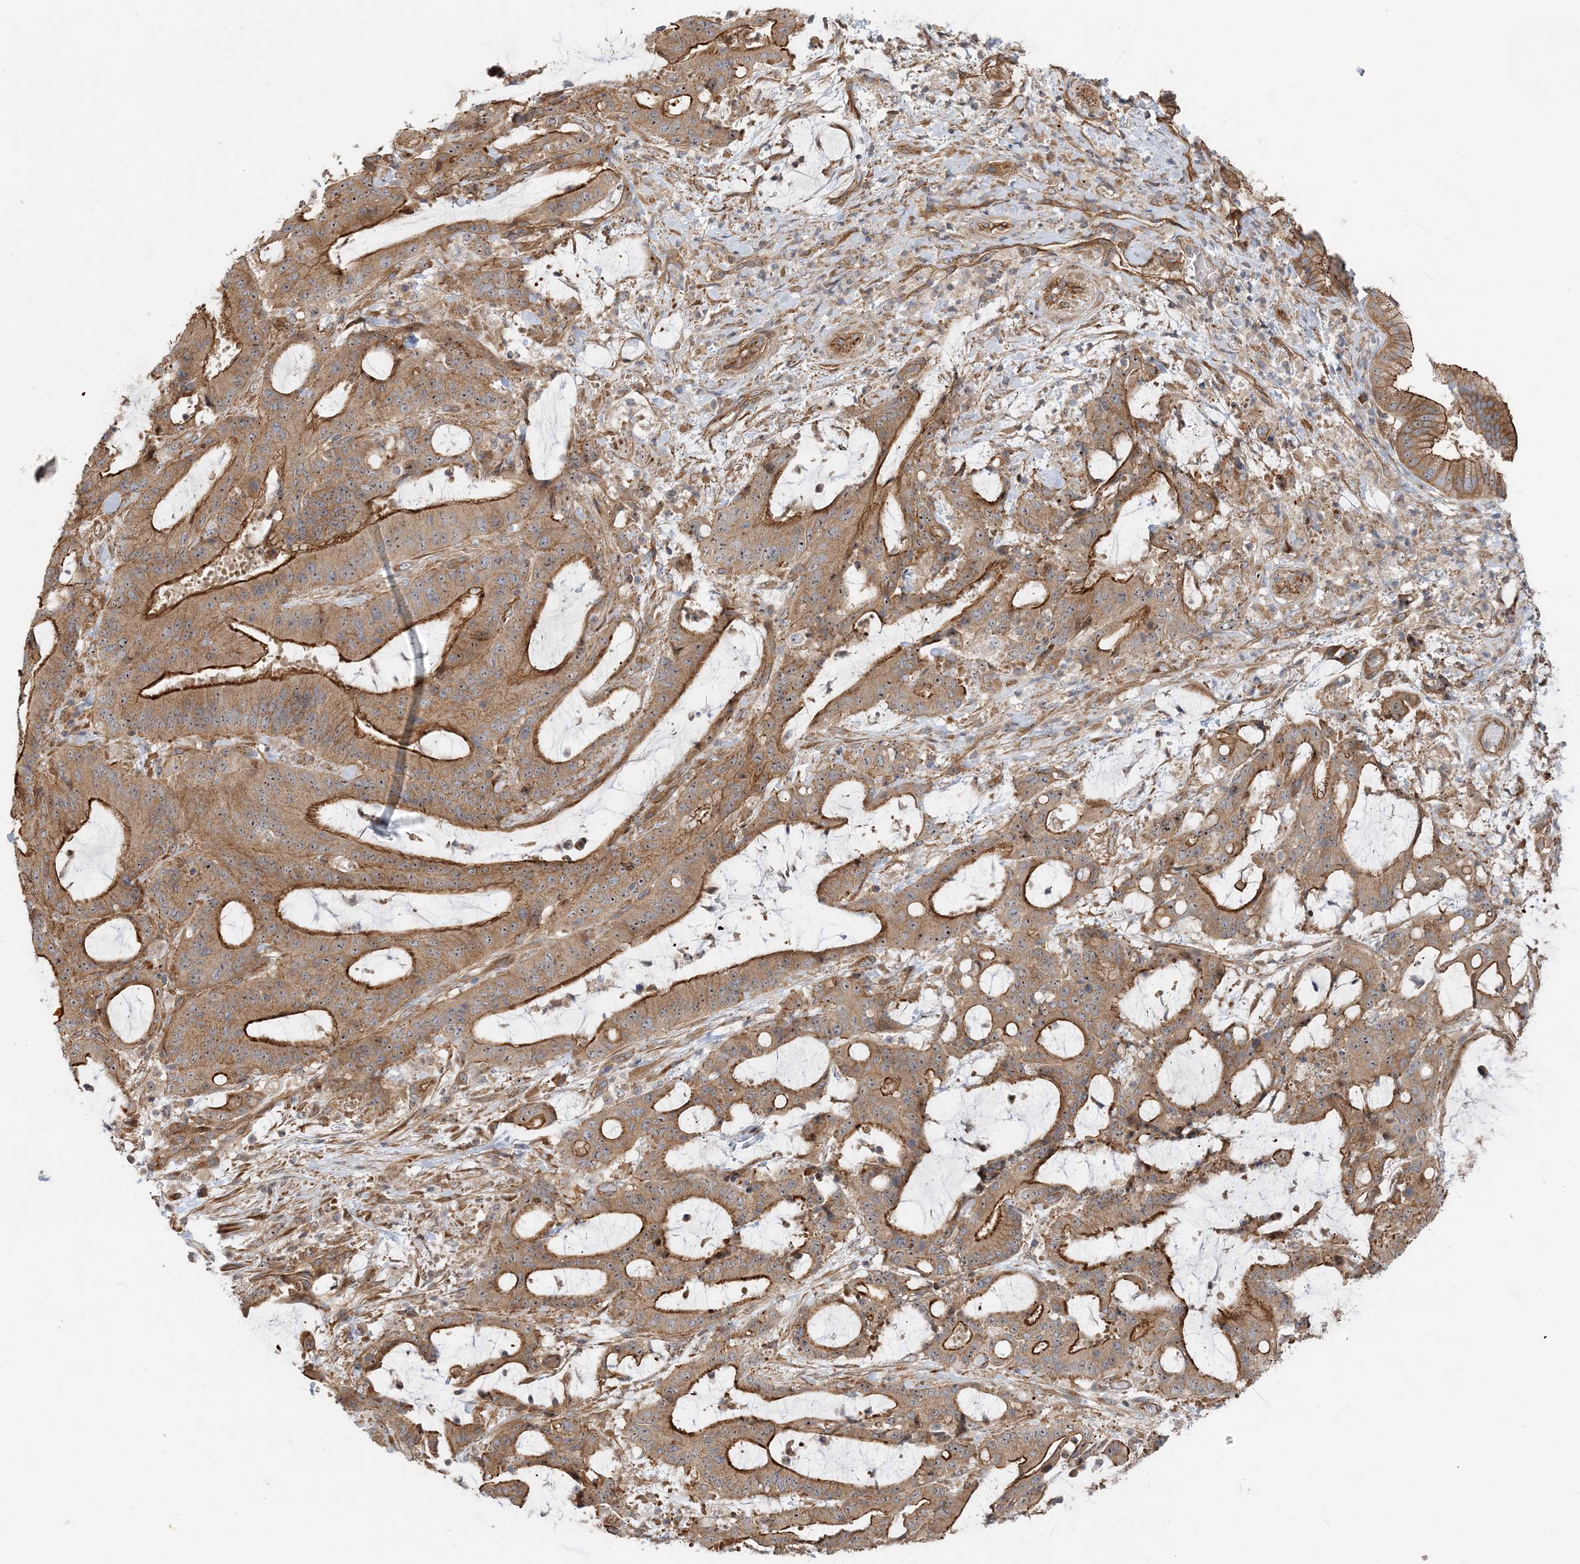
{"staining": {"intensity": "moderate", "quantity": ">75%", "location": "cytoplasmic/membranous"}, "tissue": "liver cancer", "cell_type": "Tumor cells", "image_type": "cancer", "snomed": [{"axis": "morphology", "description": "Normal tissue, NOS"}, {"axis": "morphology", "description": "Cholangiocarcinoma"}, {"axis": "topography", "description": "Liver"}, {"axis": "topography", "description": "Peripheral nerve tissue"}], "caption": "Immunohistochemical staining of cholangiocarcinoma (liver) displays moderate cytoplasmic/membranous protein staining in about >75% of tumor cells. (DAB (3,3'-diaminobenzidine) IHC, brown staining for protein, blue staining for nuclei).", "gene": "MYL5", "patient": {"sex": "female", "age": 73}}